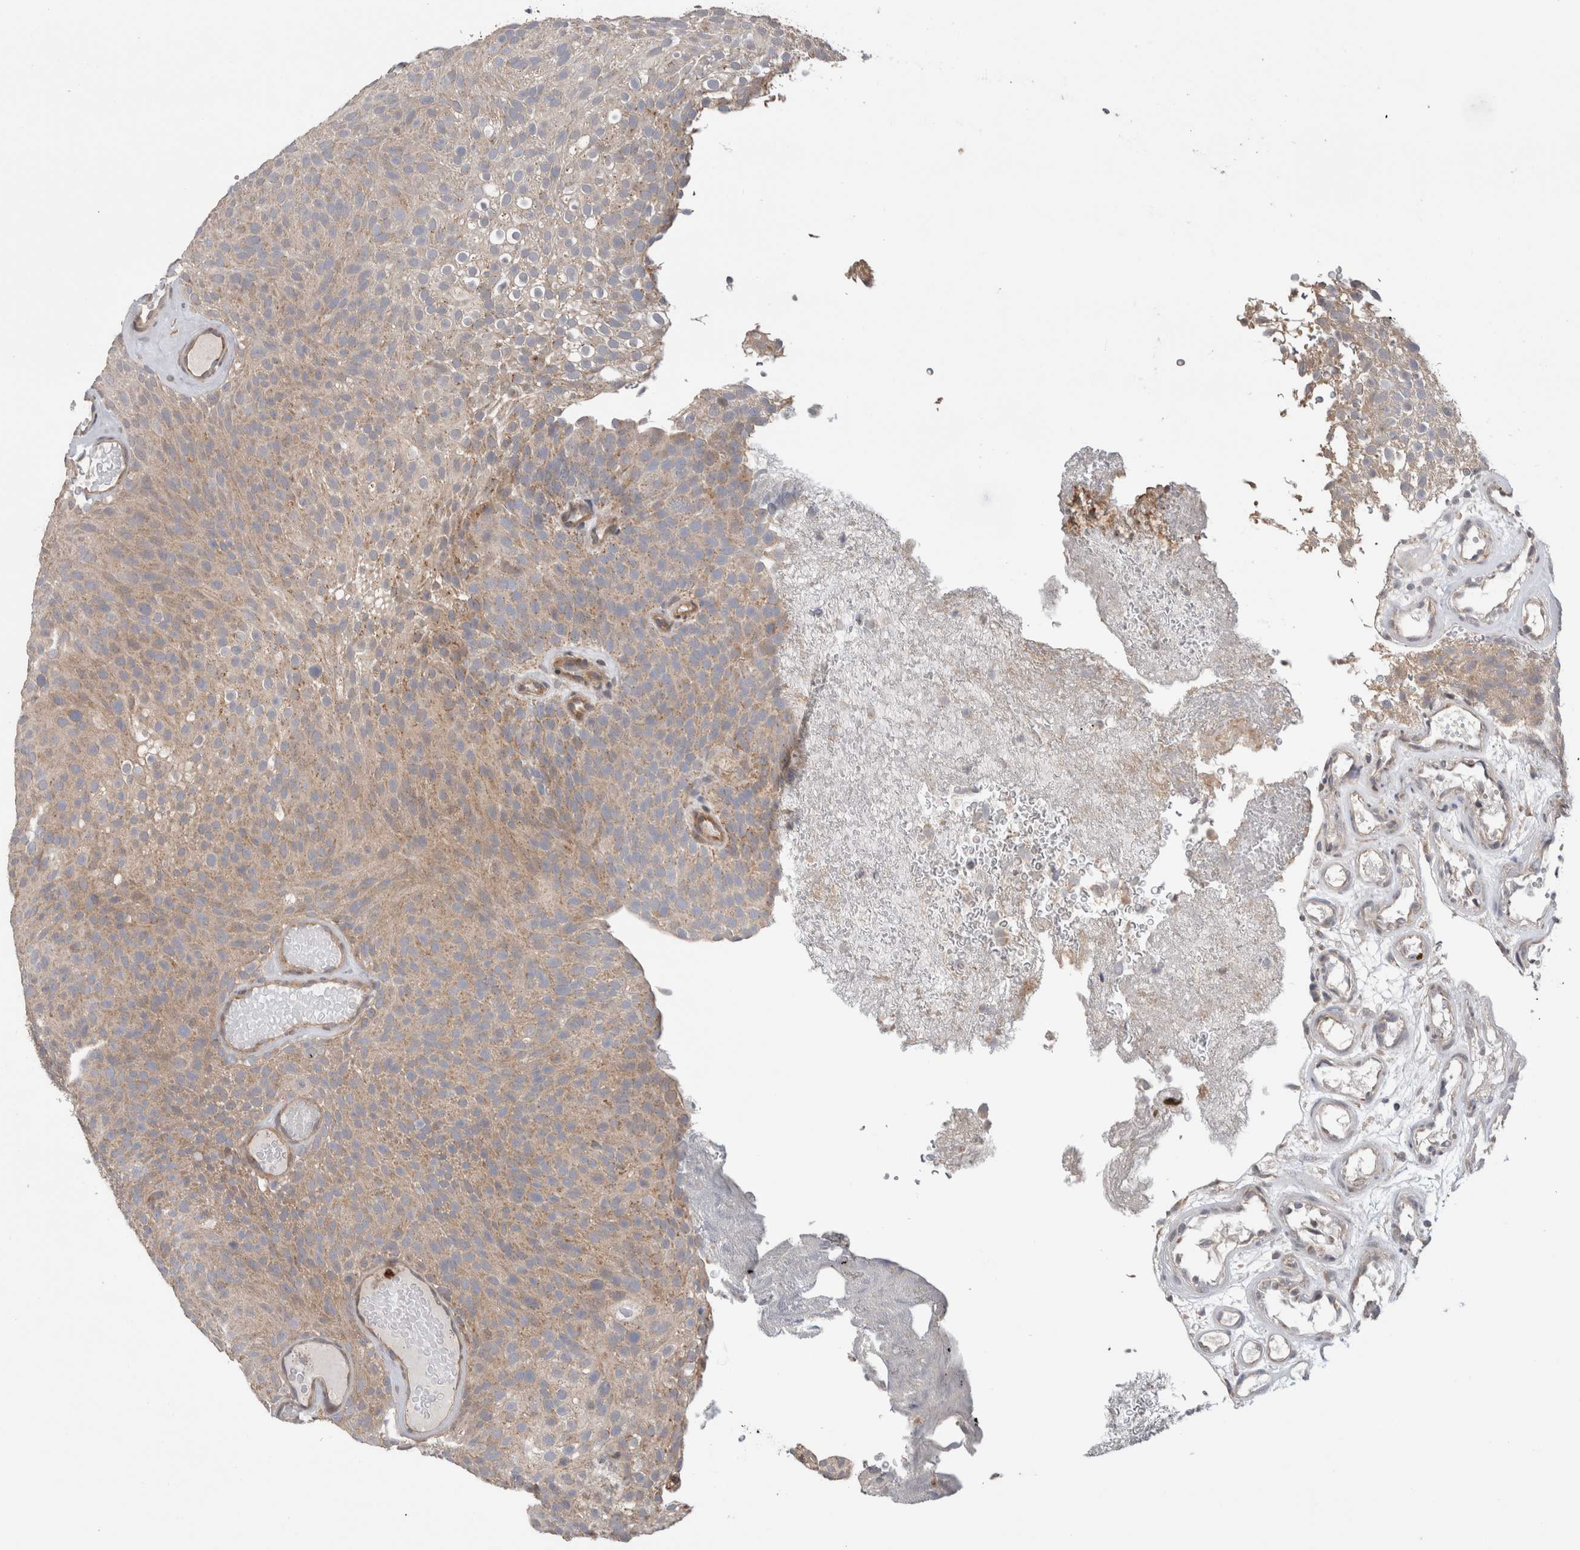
{"staining": {"intensity": "weak", "quantity": ">75%", "location": "cytoplasmic/membranous"}, "tissue": "urothelial cancer", "cell_type": "Tumor cells", "image_type": "cancer", "snomed": [{"axis": "morphology", "description": "Urothelial carcinoma, Low grade"}, {"axis": "topography", "description": "Urinary bladder"}], "caption": "A histopathology image of urothelial carcinoma (low-grade) stained for a protein displays weak cytoplasmic/membranous brown staining in tumor cells.", "gene": "TRIM5", "patient": {"sex": "male", "age": 78}}